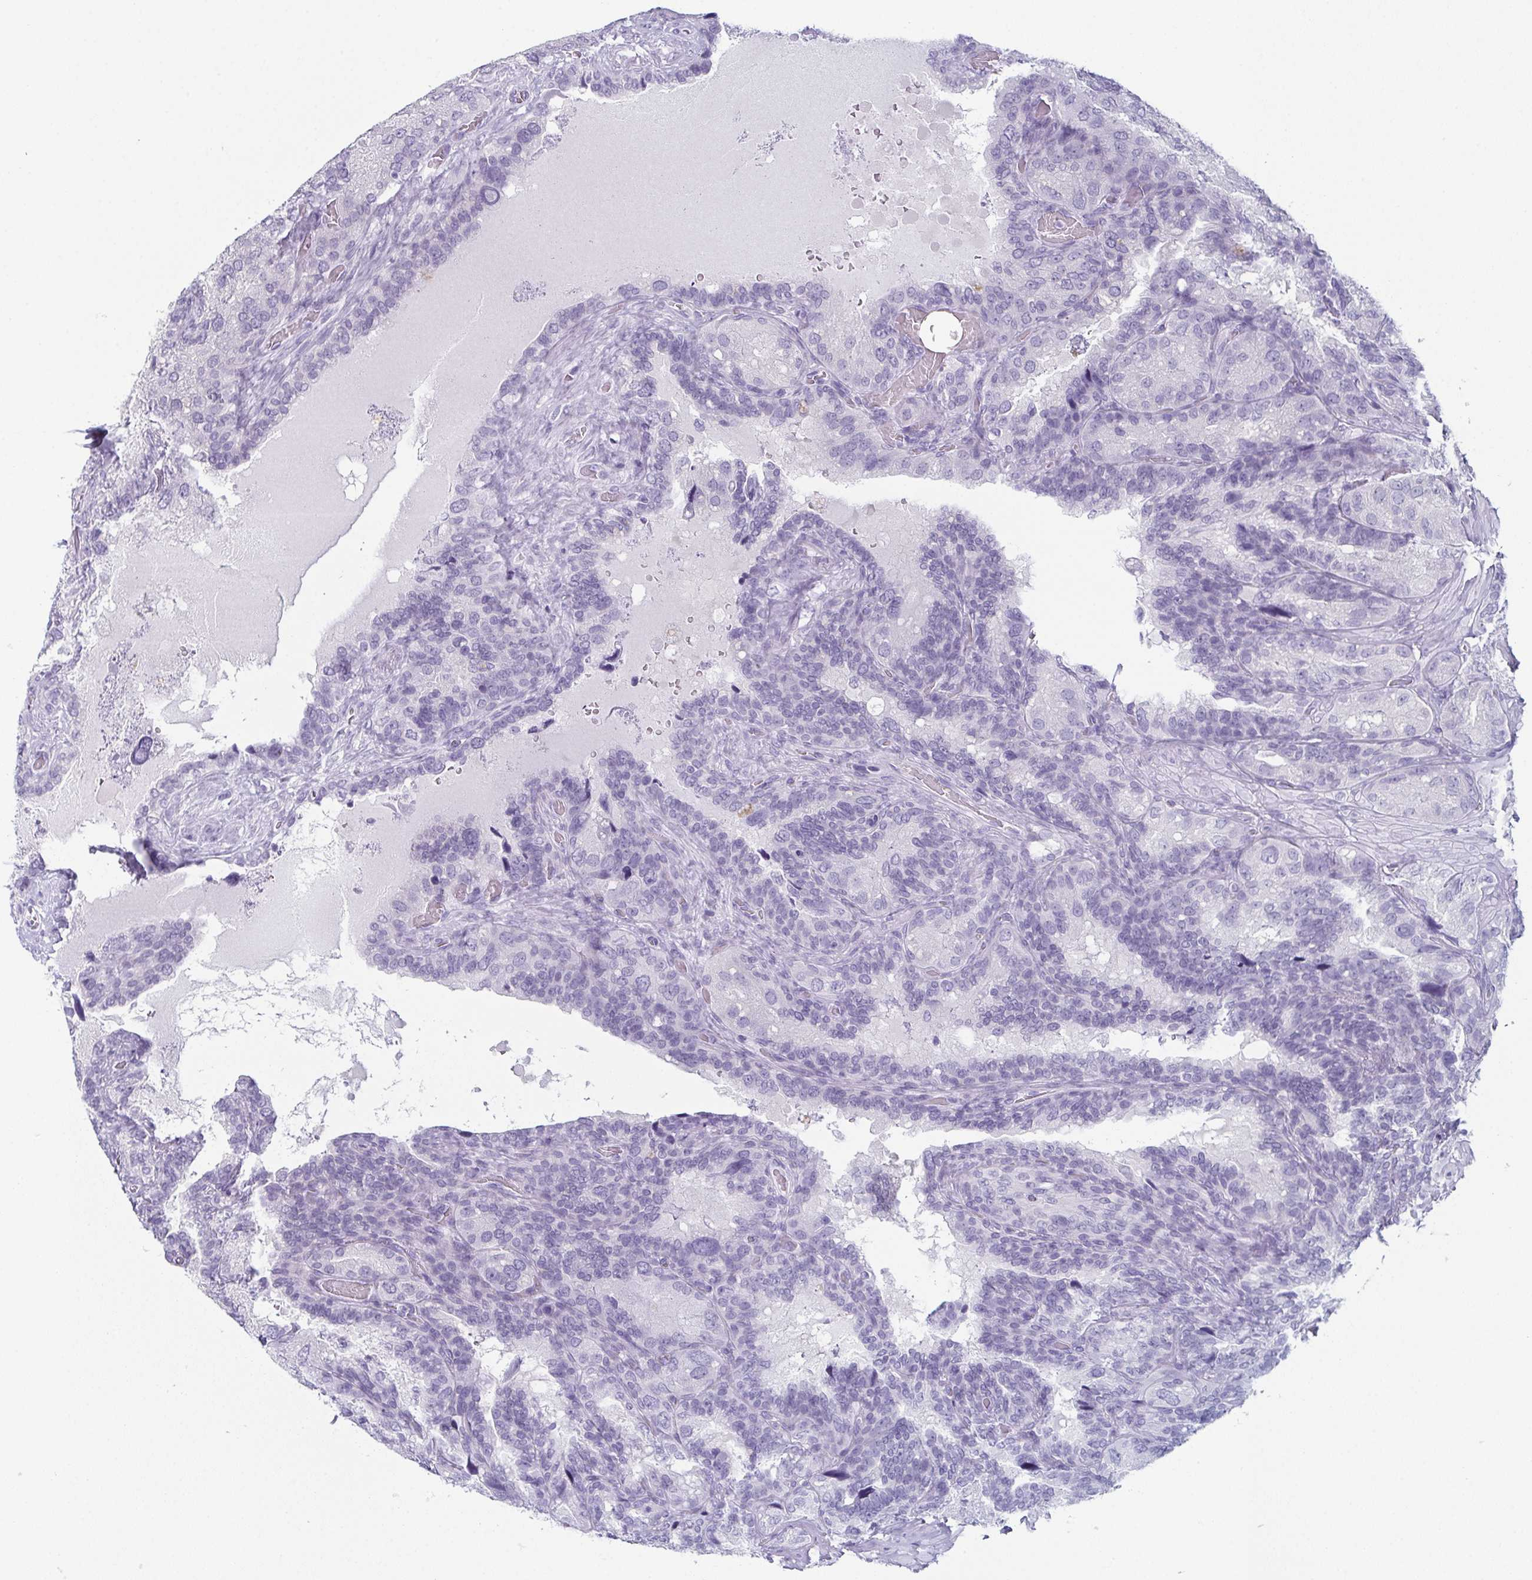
{"staining": {"intensity": "negative", "quantity": "none", "location": "none"}, "tissue": "seminal vesicle", "cell_type": "Glandular cells", "image_type": "normal", "snomed": [{"axis": "morphology", "description": "Normal tissue, NOS"}, {"axis": "topography", "description": "Seminal veicle"}], "caption": "Seminal vesicle stained for a protein using IHC exhibits no expression glandular cells.", "gene": "ENKUR", "patient": {"sex": "male", "age": 60}}